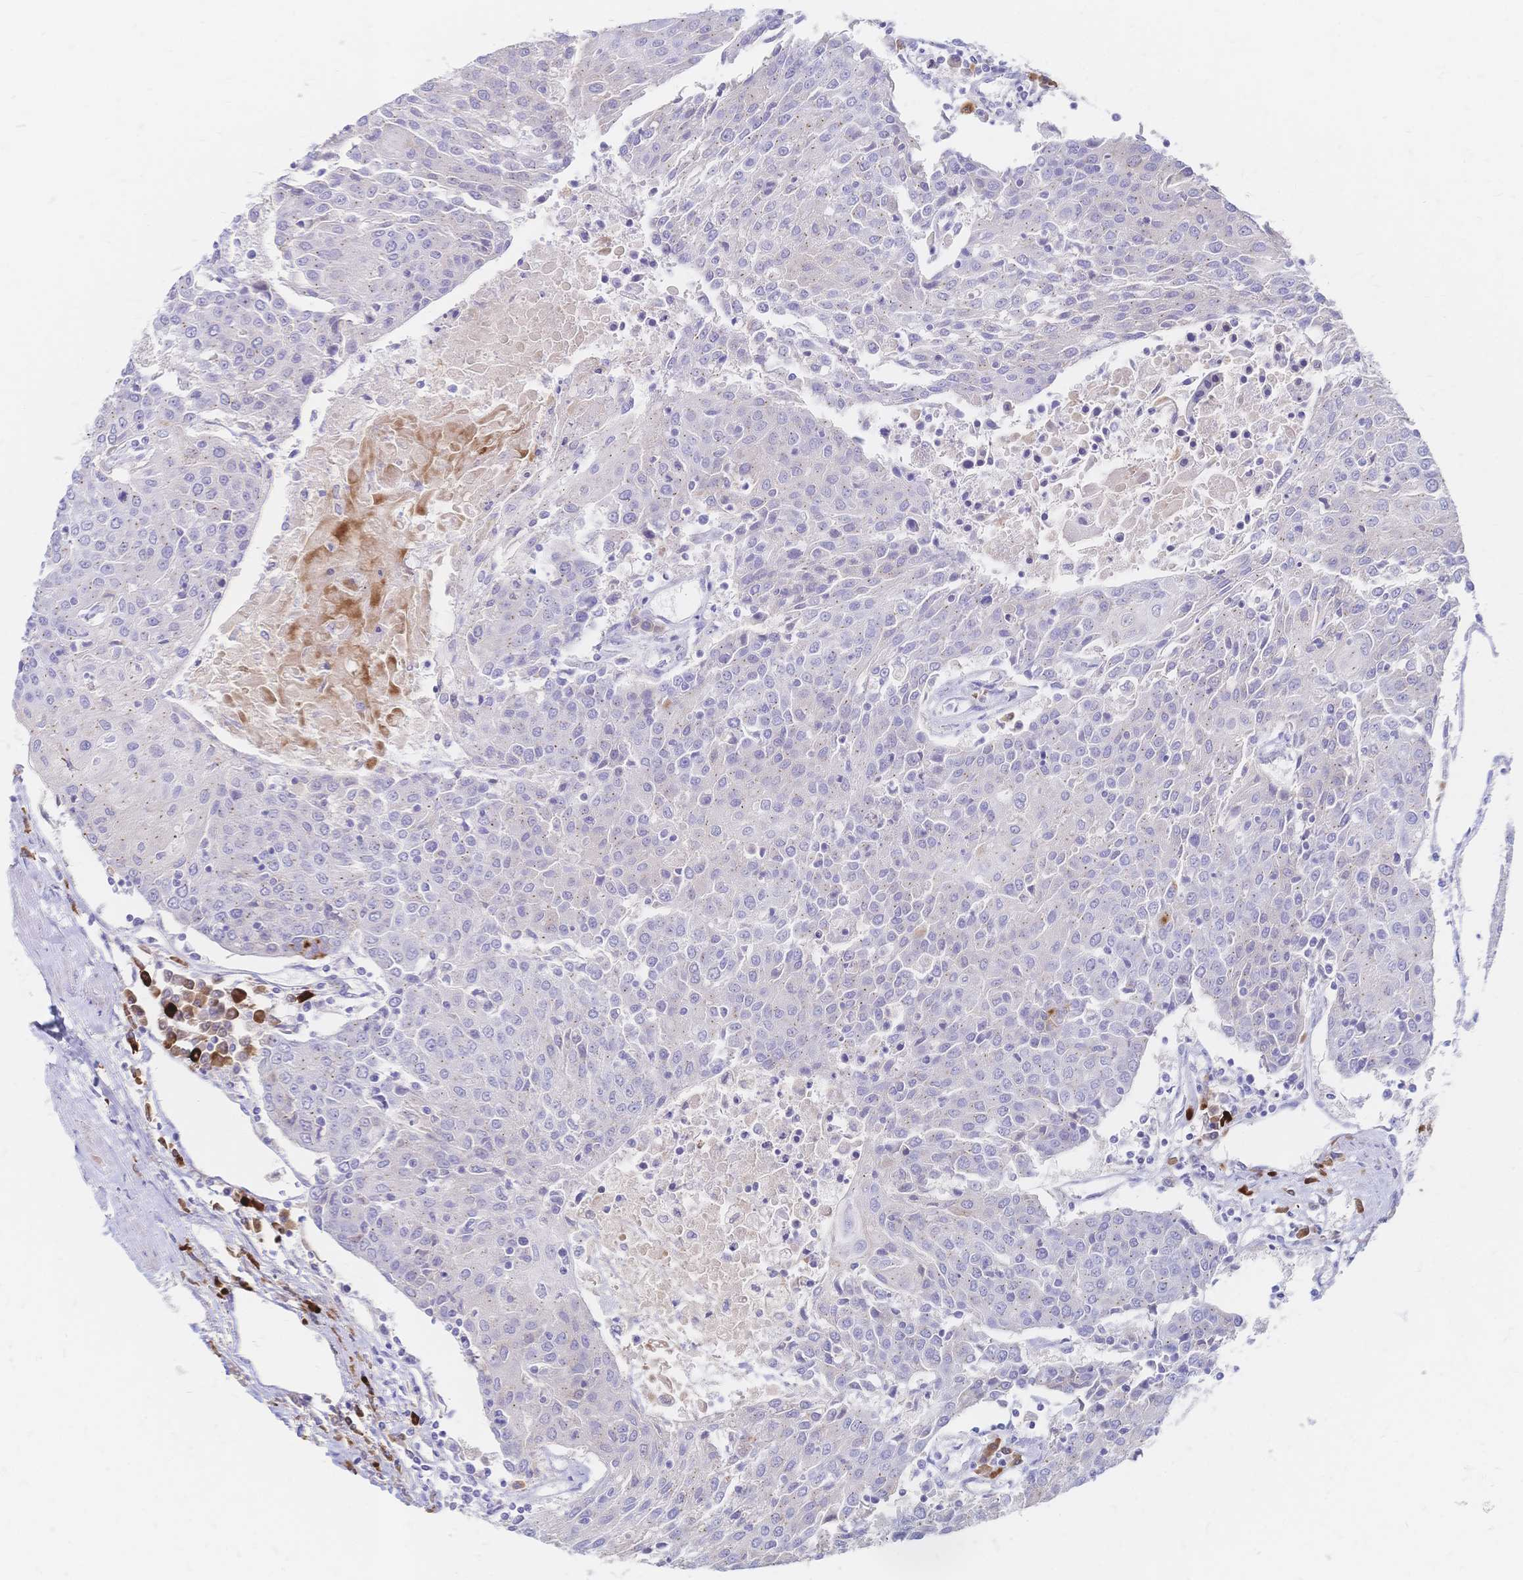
{"staining": {"intensity": "negative", "quantity": "none", "location": "none"}, "tissue": "urothelial cancer", "cell_type": "Tumor cells", "image_type": "cancer", "snomed": [{"axis": "morphology", "description": "Urothelial carcinoma, High grade"}, {"axis": "topography", "description": "Urinary bladder"}], "caption": "IHC micrograph of neoplastic tissue: urothelial cancer stained with DAB displays no significant protein staining in tumor cells. (IHC, brightfield microscopy, high magnification).", "gene": "PSORS1C2", "patient": {"sex": "female", "age": 85}}